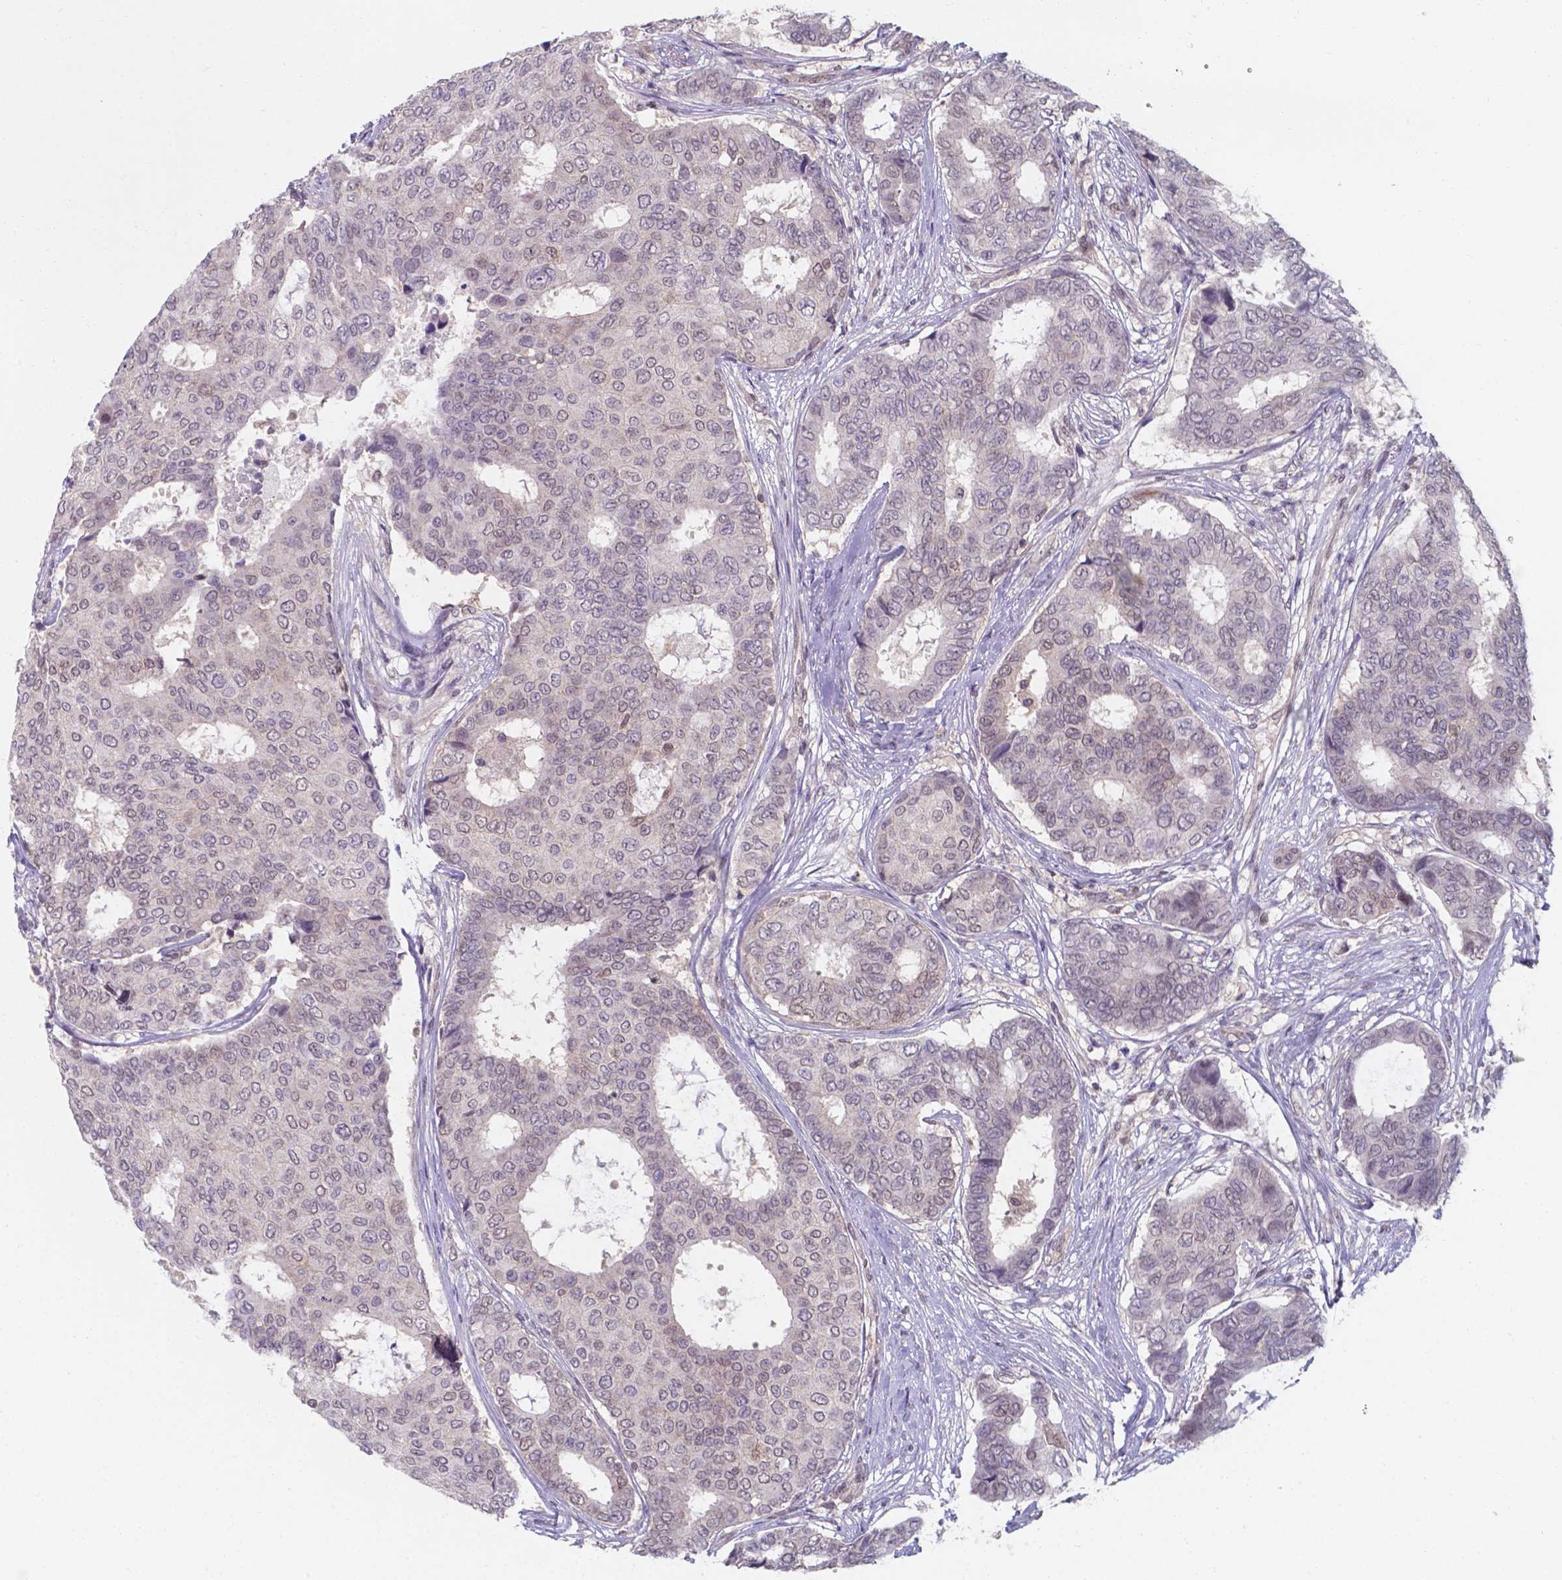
{"staining": {"intensity": "negative", "quantity": "none", "location": "none"}, "tissue": "breast cancer", "cell_type": "Tumor cells", "image_type": "cancer", "snomed": [{"axis": "morphology", "description": "Duct carcinoma"}, {"axis": "topography", "description": "Breast"}], "caption": "Tumor cells are negative for protein expression in human breast cancer (intraductal carcinoma). Brightfield microscopy of immunohistochemistry stained with DAB (3,3'-diaminobenzidine) (brown) and hematoxylin (blue), captured at high magnification.", "gene": "UBE2E2", "patient": {"sex": "female", "age": 75}}